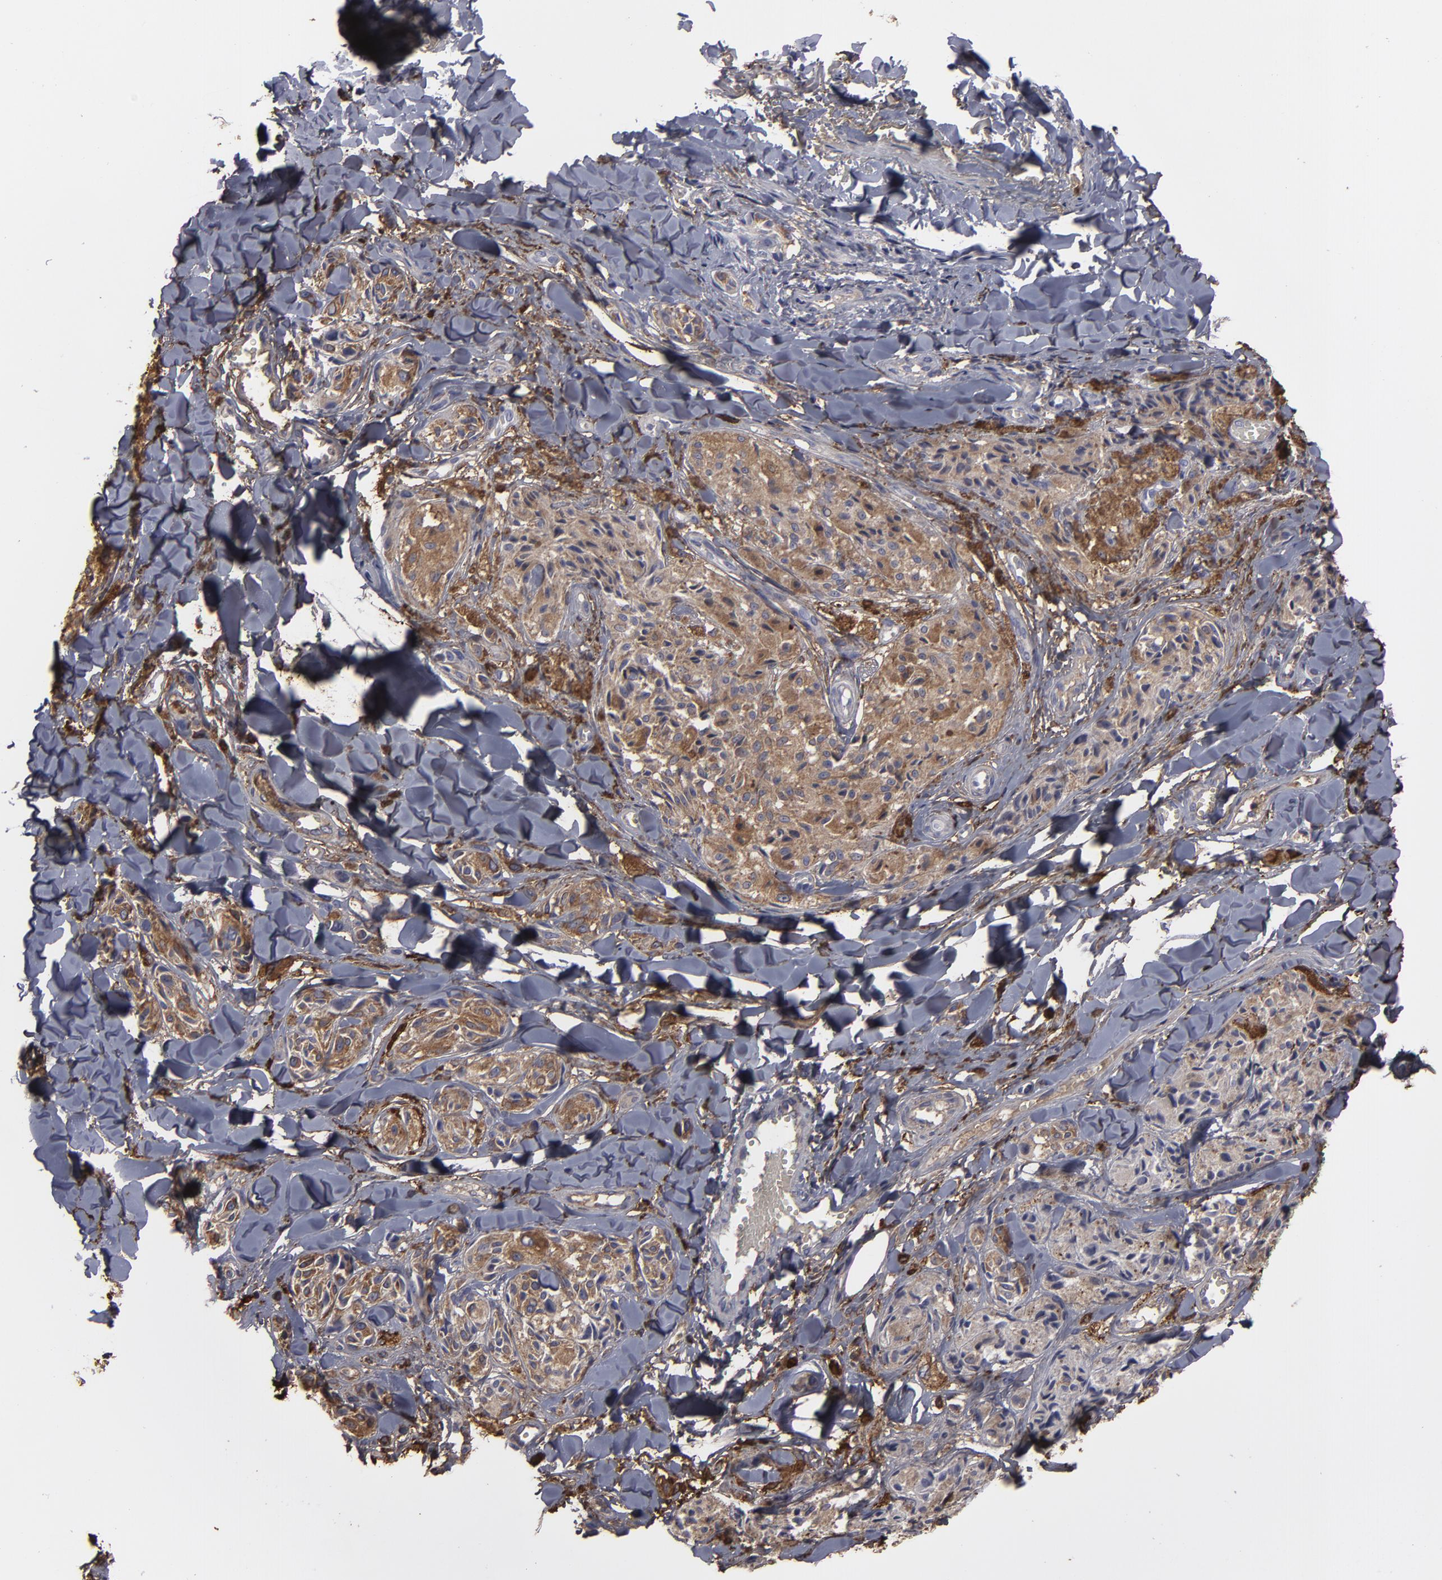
{"staining": {"intensity": "moderate", "quantity": ">75%", "location": "cytoplasmic/membranous"}, "tissue": "melanoma", "cell_type": "Tumor cells", "image_type": "cancer", "snomed": [{"axis": "morphology", "description": "Malignant melanoma, Metastatic site"}, {"axis": "topography", "description": "Skin"}], "caption": "IHC micrograph of human melanoma stained for a protein (brown), which reveals medium levels of moderate cytoplasmic/membranous staining in approximately >75% of tumor cells.", "gene": "ODC1", "patient": {"sex": "female", "age": 66}}